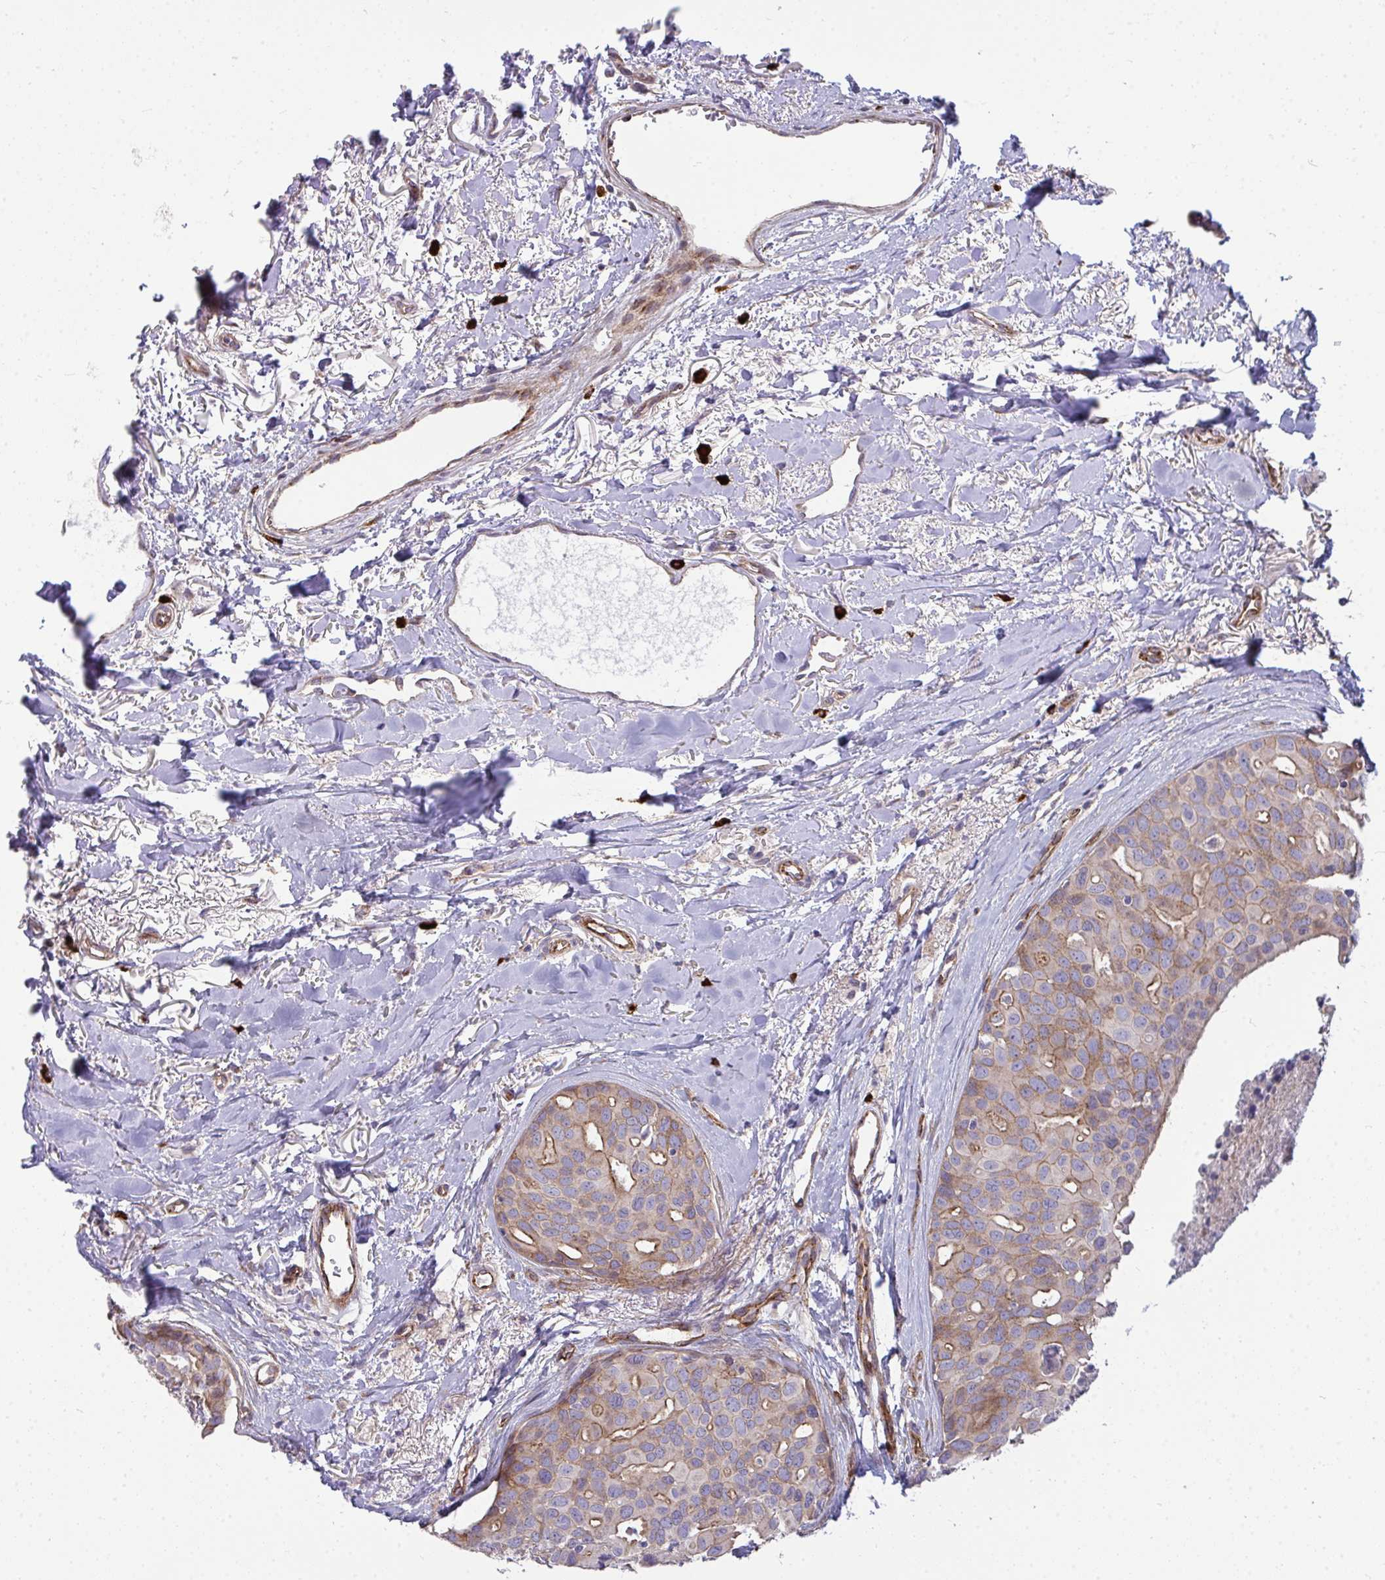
{"staining": {"intensity": "moderate", "quantity": "25%-75%", "location": "cytoplasmic/membranous"}, "tissue": "breast cancer", "cell_type": "Tumor cells", "image_type": "cancer", "snomed": [{"axis": "morphology", "description": "Duct carcinoma"}, {"axis": "topography", "description": "Breast"}], "caption": "Tumor cells exhibit moderate cytoplasmic/membranous expression in approximately 25%-75% of cells in breast invasive ductal carcinoma.", "gene": "SH2D1B", "patient": {"sex": "female", "age": 54}}